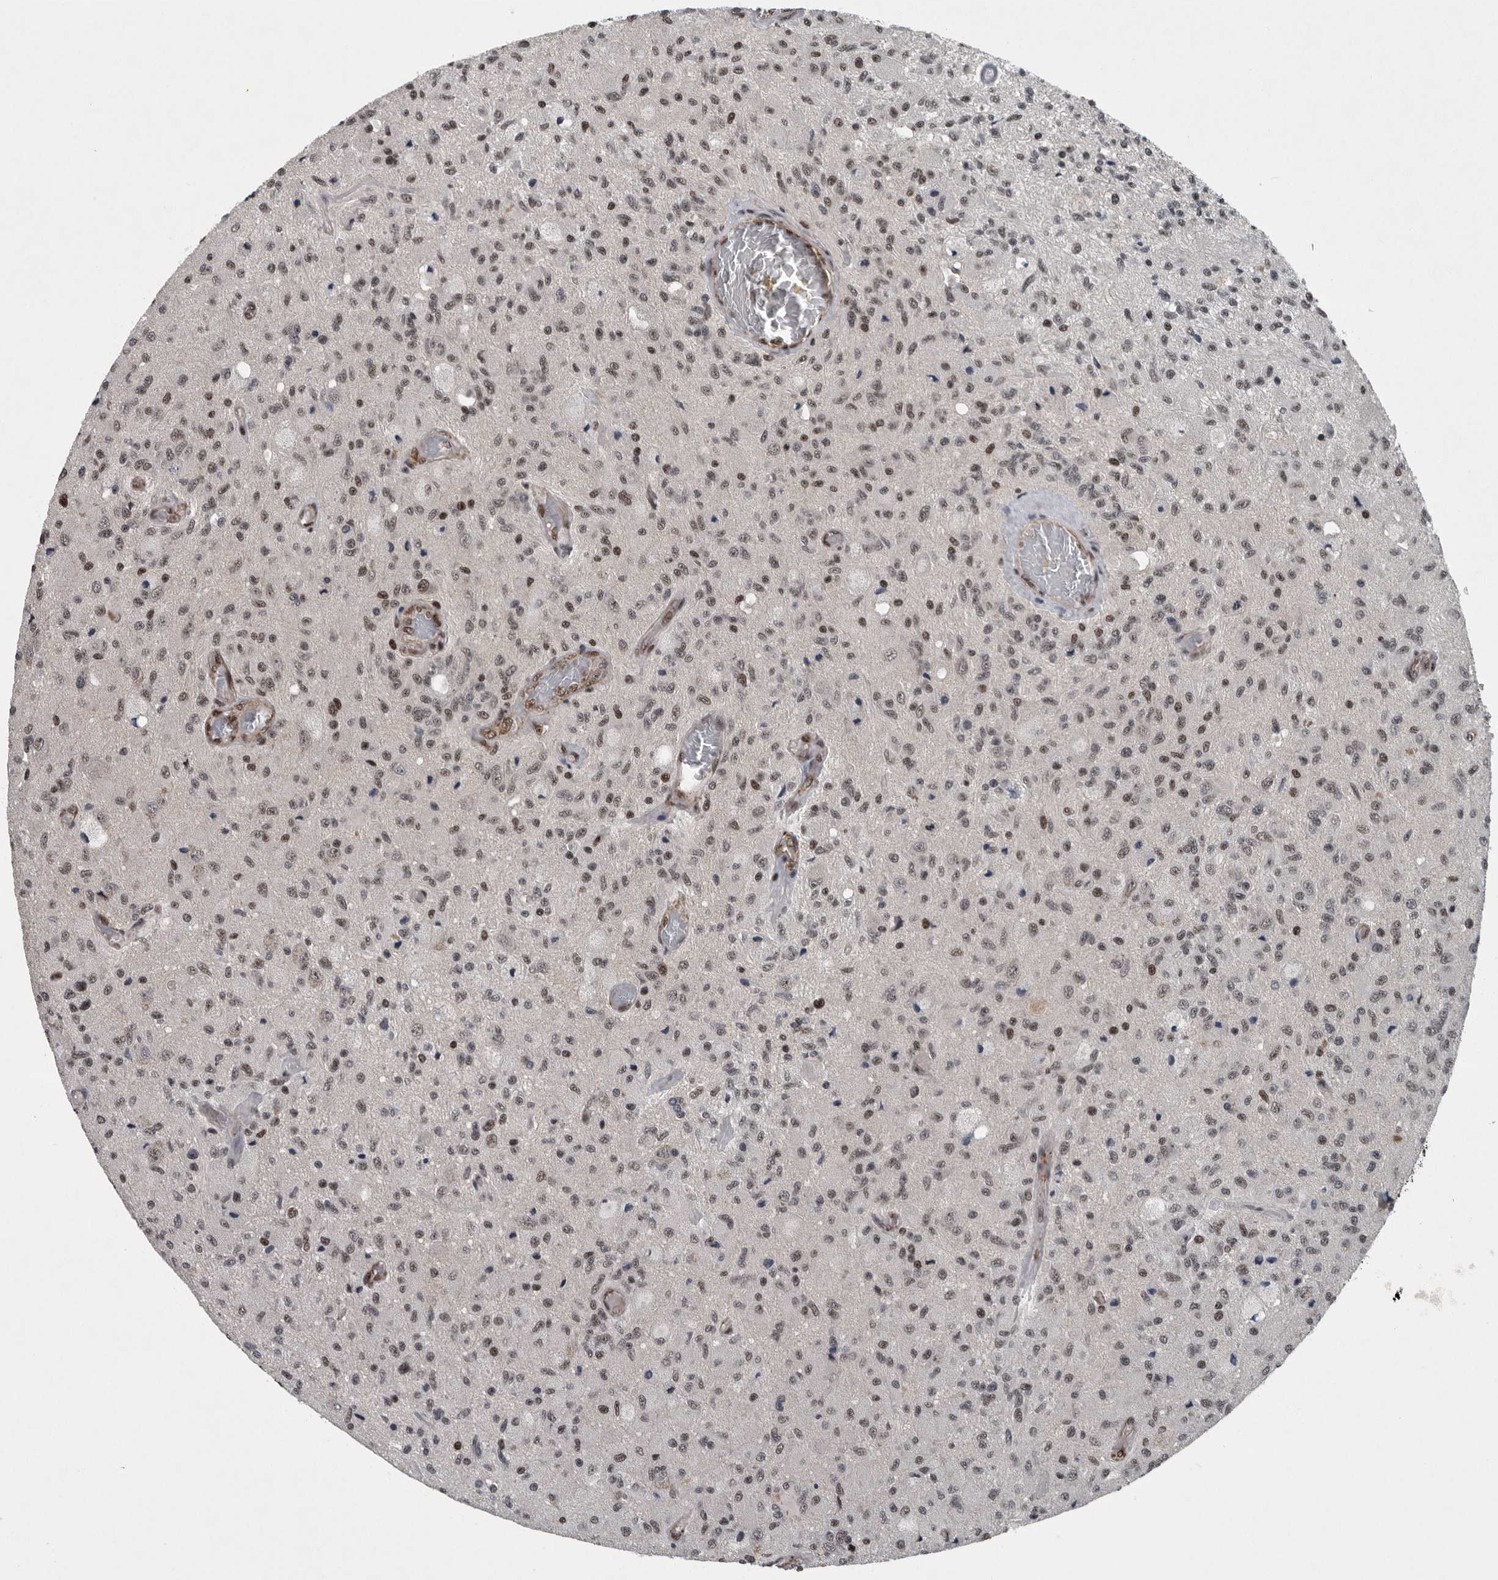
{"staining": {"intensity": "weak", "quantity": ">75%", "location": "nuclear"}, "tissue": "glioma", "cell_type": "Tumor cells", "image_type": "cancer", "snomed": [{"axis": "morphology", "description": "Normal tissue, NOS"}, {"axis": "morphology", "description": "Glioma, malignant, High grade"}, {"axis": "topography", "description": "Cerebral cortex"}], "caption": "Weak nuclear positivity for a protein is seen in approximately >75% of tumor cells of malignant glioma (high-grade) using IHC.", "gene": "SENP7", "patient": {"sex": "male", "age": 77}}